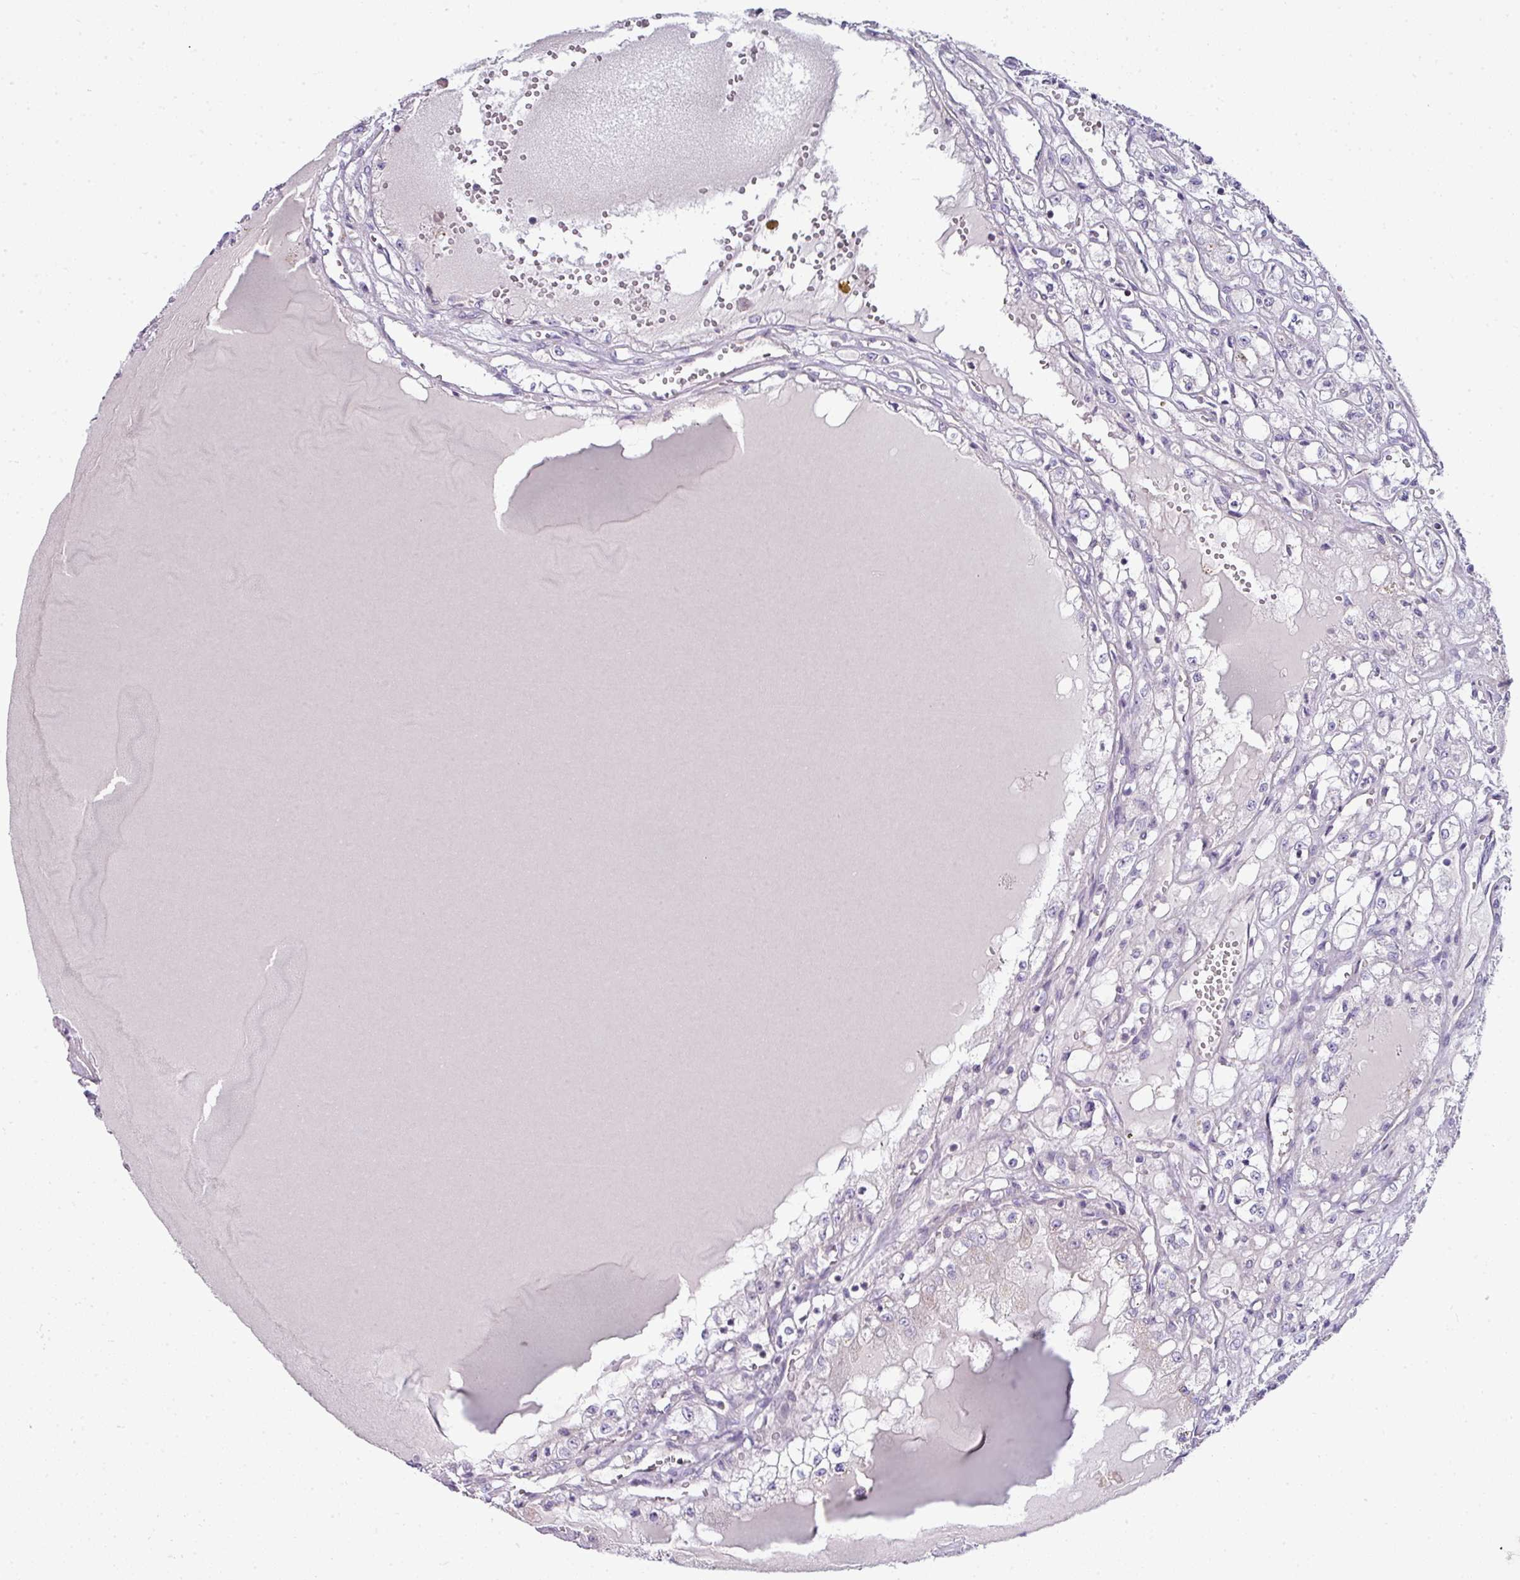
{"staining": {"intensity": "negative", "quantity": "none", "location": "none"}, "tissue": "renal cancer", "cell_type": "Tumor cells", "image_type": "cancer", "snomed": [{"axis": "morphology", "description": "Adenocarcinoma, NOS"}, {"axis": "topography", "description": "Kidney"}], "caption": "This is an immunohistochemistry (IHC) histopathology image of renal adenocarcinoma. There is no positivity in tumor cells.", "gene": "STAT5A", "patient": {"sex": "male", "age": 56}}